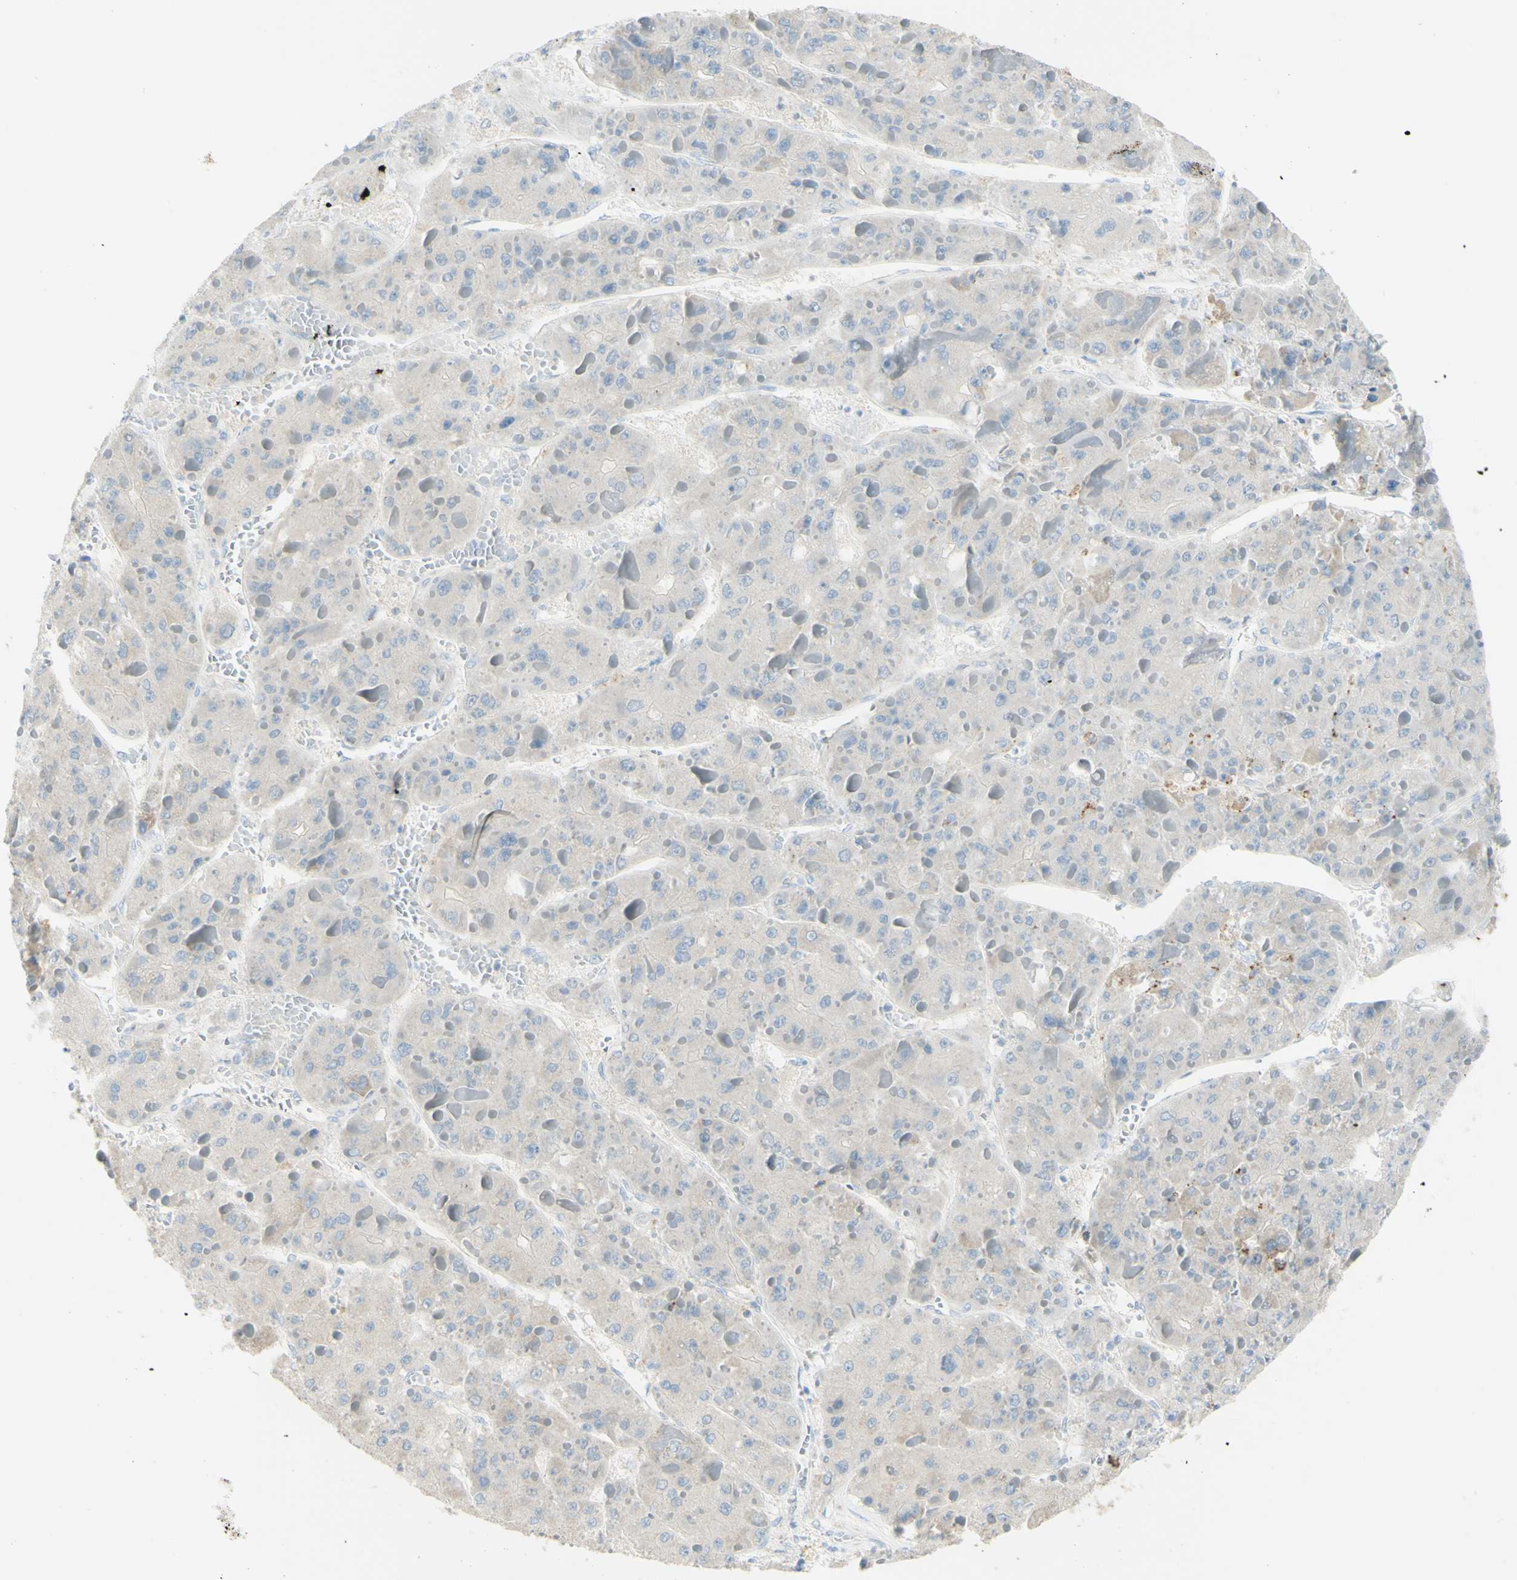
{"staining": {"intensity": "negative", "quantity": "none", "location": "none"}, "tissue": "liver cancer", "cell_type": "Tumor cells", "image_type": "cancer", "snomed": [{"axis": "morphology", "description": "Carcinoma, Hepatocellular, NOS"}, {"axis": "topography", "description": "Liver"}], "caption": "High magnification brightfield microscopy of liver hepatocellular carcinoma stained with DAB (3,3'-diaminobenzidine) (brown) and counterstained with hematoxylin (blue): tumor cells show no significant expression.", "gene": "TSPAN1", "patient": {"sex": "female", "age": 73}}